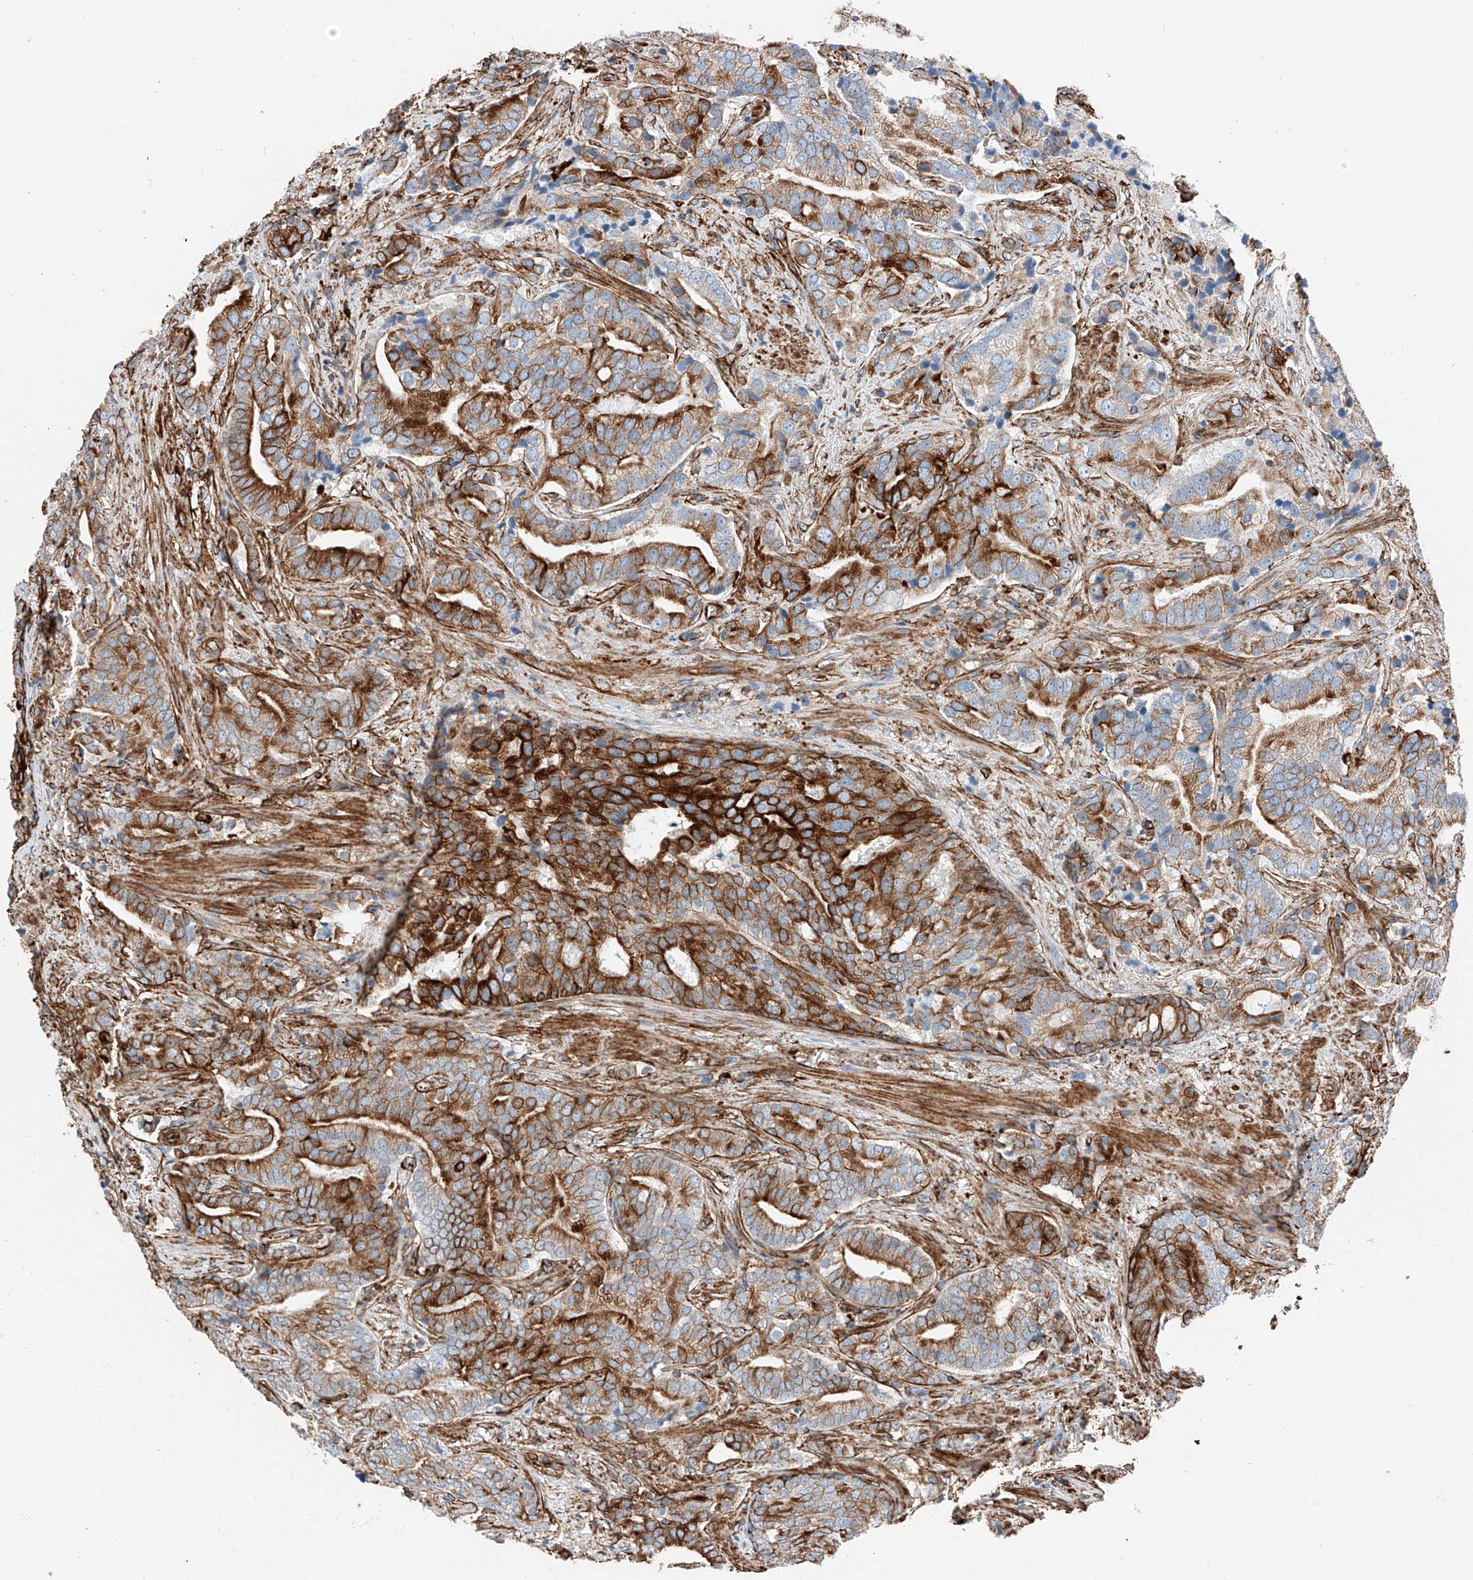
{"staining": {"intensity": "strong", "quantity": "25%-75%", "location": "cytoplasmic/membranous"}, "tissue": "prostate cancer", "cell_type": "Tumor cells", "image_type": "cancer", "snomed": [{"axis": "morphology", "description": "Adenocarcinoma, High grade"}, {"axis": "topography", "description": "Prostate"}], "caption": "Adenocarcinoma (high-grade) (prostate) stained for a protein demonstrates strong cytoplasmic/membranous positivity in tumor cells.", "gene": "ZNF804A", "patient": {"sex": "male", "age": 57}}